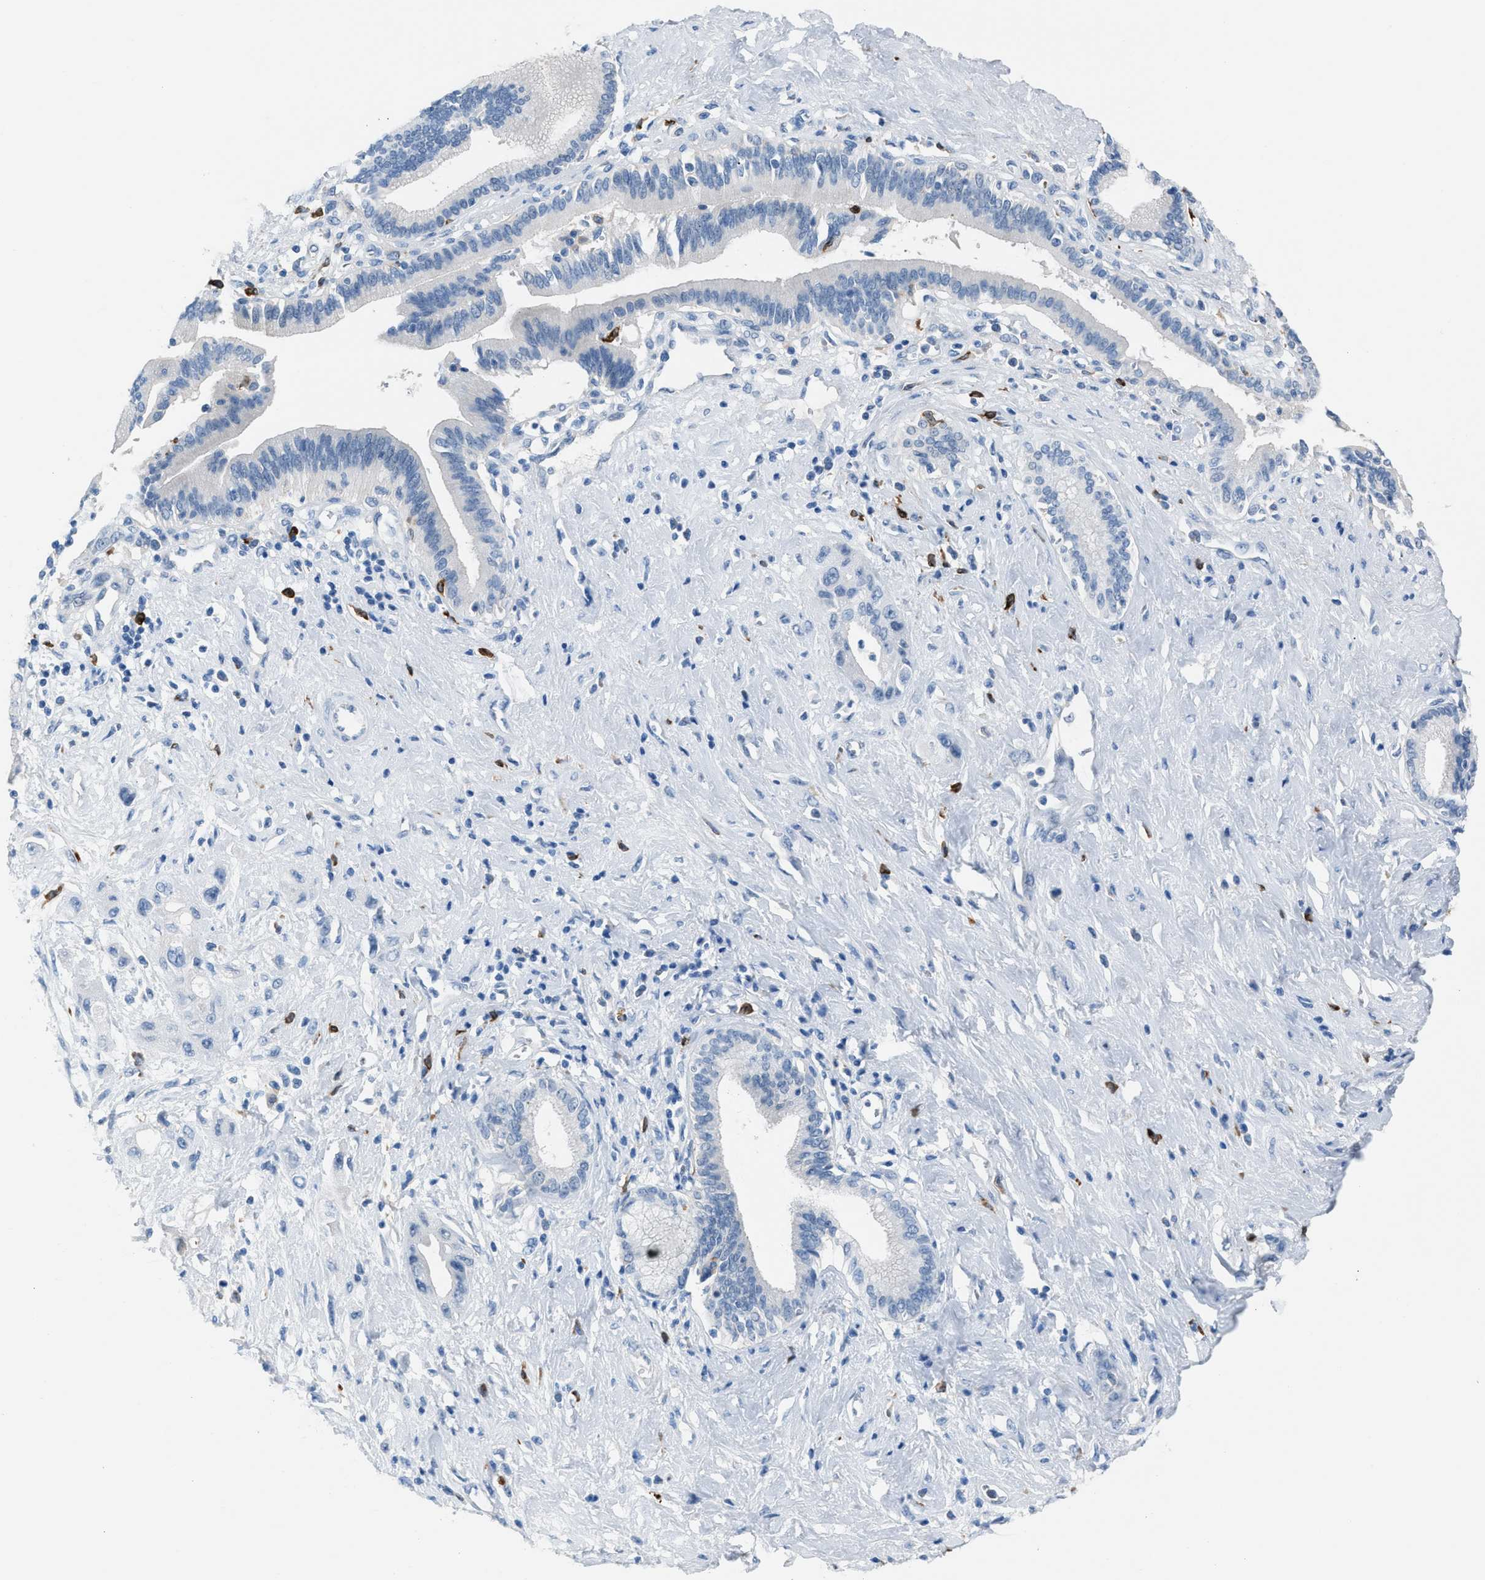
{"staining": {"intensity": "negative", "quantity": "none", "location": "none"}, "tissue": "pancreatic cancer", "cell_type": "Tumor cells", "image_type": "cancer", "snomed": [{"axis": "morphology", "description": "Adenocarcinoma, NOS"}, {"axis": "topography", "description": "Pancreas"}], "caption": "This is an immunohistochemistry histopathology image of human pancreatic cancer (adenocarcinoma). There is no staining in tumor cells.", "gene": "CLEC10A", "patient": {"sex": "female", "age": 66}}